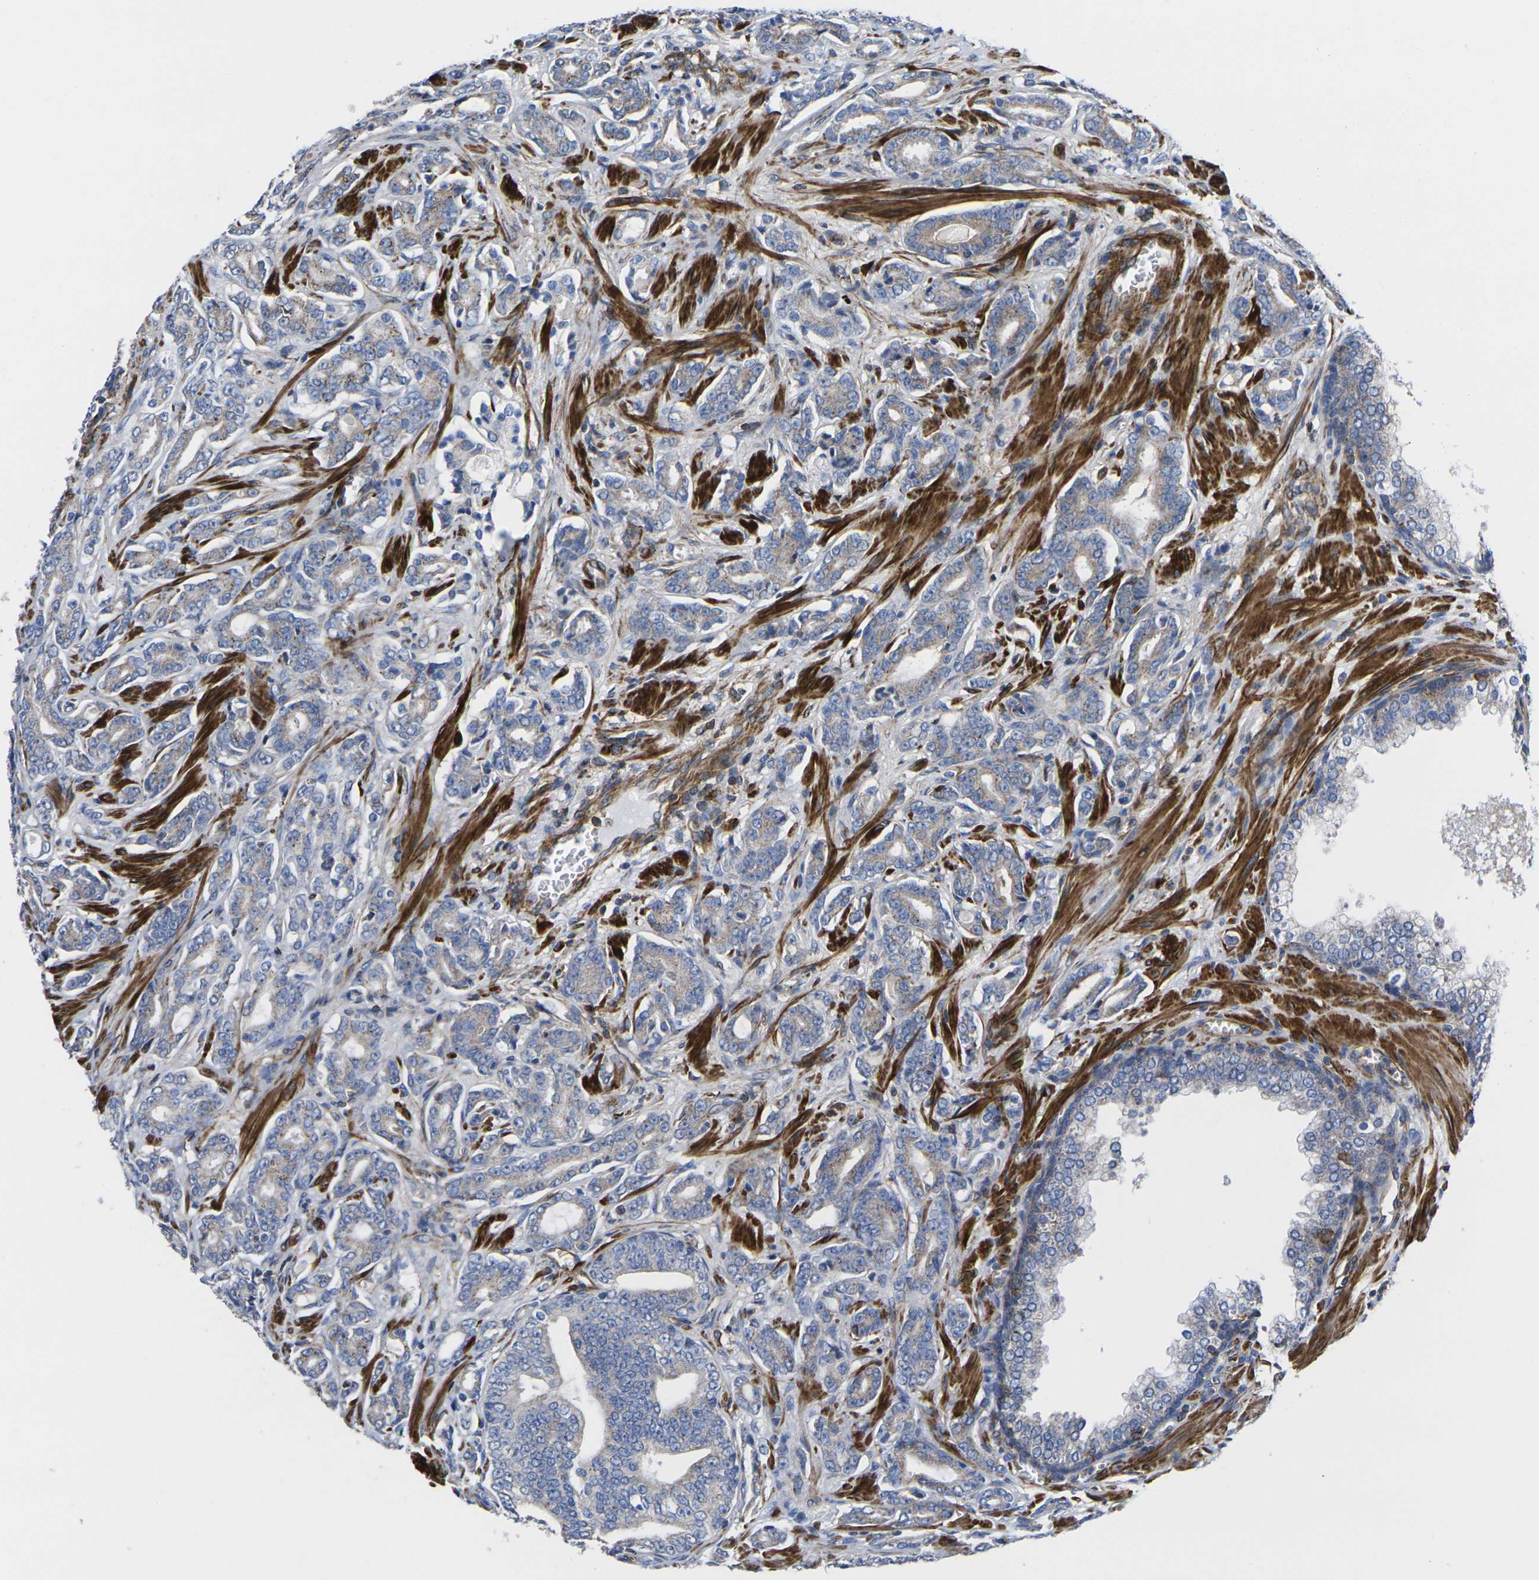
{"staining": {"intensity": "weak", "quantity": "25%-75%", "location": "cytoplasmic/membranous"}, "tissue": "prostate cancer", "cell_type": "Tumor cells", "image_type": "cancer", "snomed": [{"axis": "morphology", "description": "Adenocarcinoma, Low grade"}, {"axis": "topography", "description": "Prostate"}], "caption": "This is a micrograph of IHC staining of prostate adenocarcinoma (low-grade), which shows weak expression in the cytoplasmic/membranous of tumor cells.", "gene": "GPR4", "patient": {"sex": "male", "age": 58}}